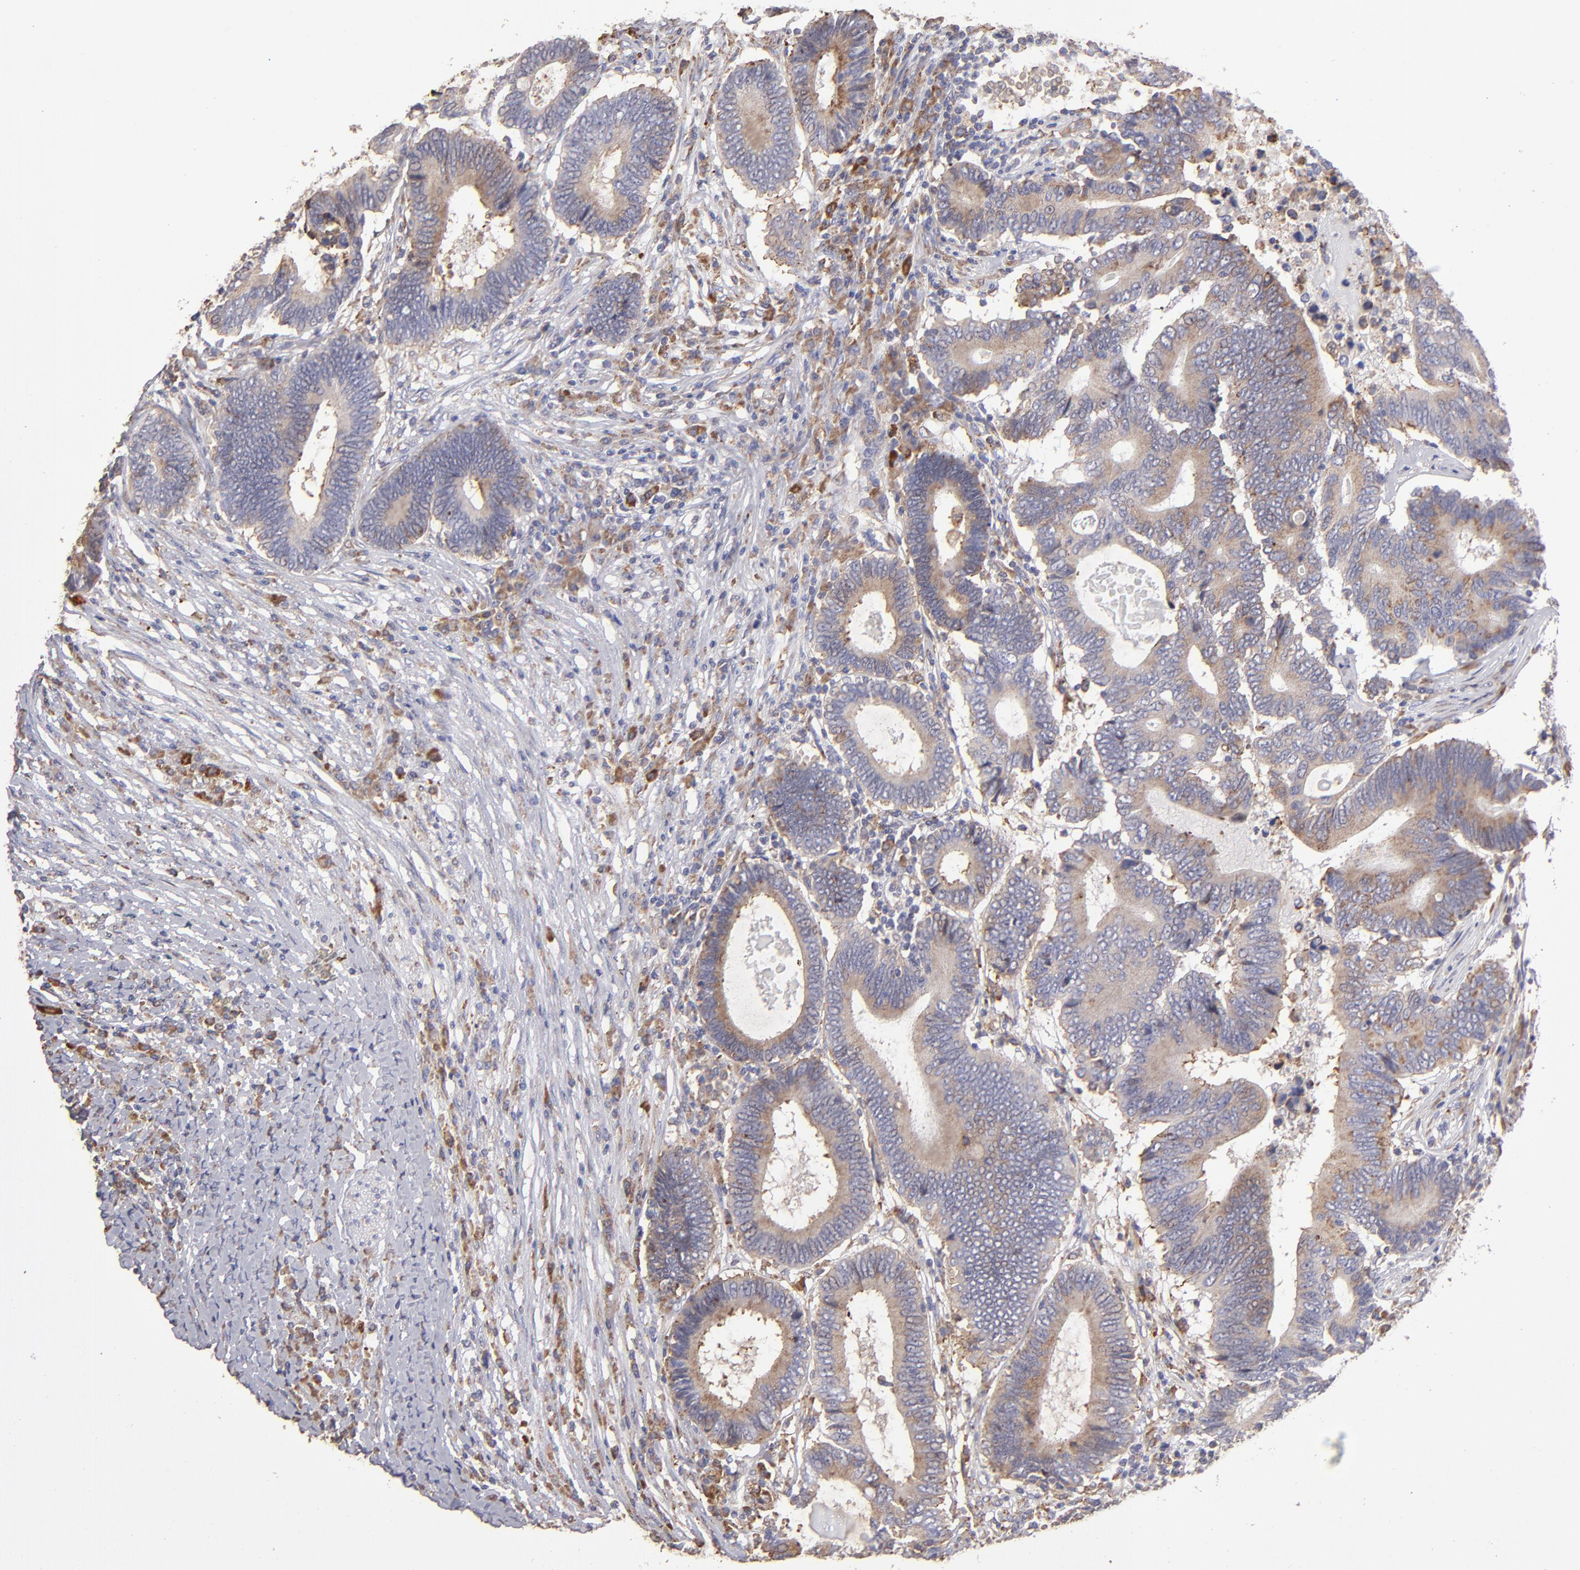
{"staining": {"intensity": "weak", "quantity": ">75%", "location": "cytoplasmic/membranous"}, "tissue": "colorectal cancer", "cell_type": "Tumor cells", "image_type": "cancer", "snomed": [{"axis": "morphology", "description": "Adenocarcinoma, NOS"}, {"axis": "topography", "description": "Colon"}], "caption": "Human adenocarcinoma (colorectal) stained with a protein marker shows weak staining in tumor cells.", "gene": "CALR", "patient": {"sex": "female", "age": 78}}